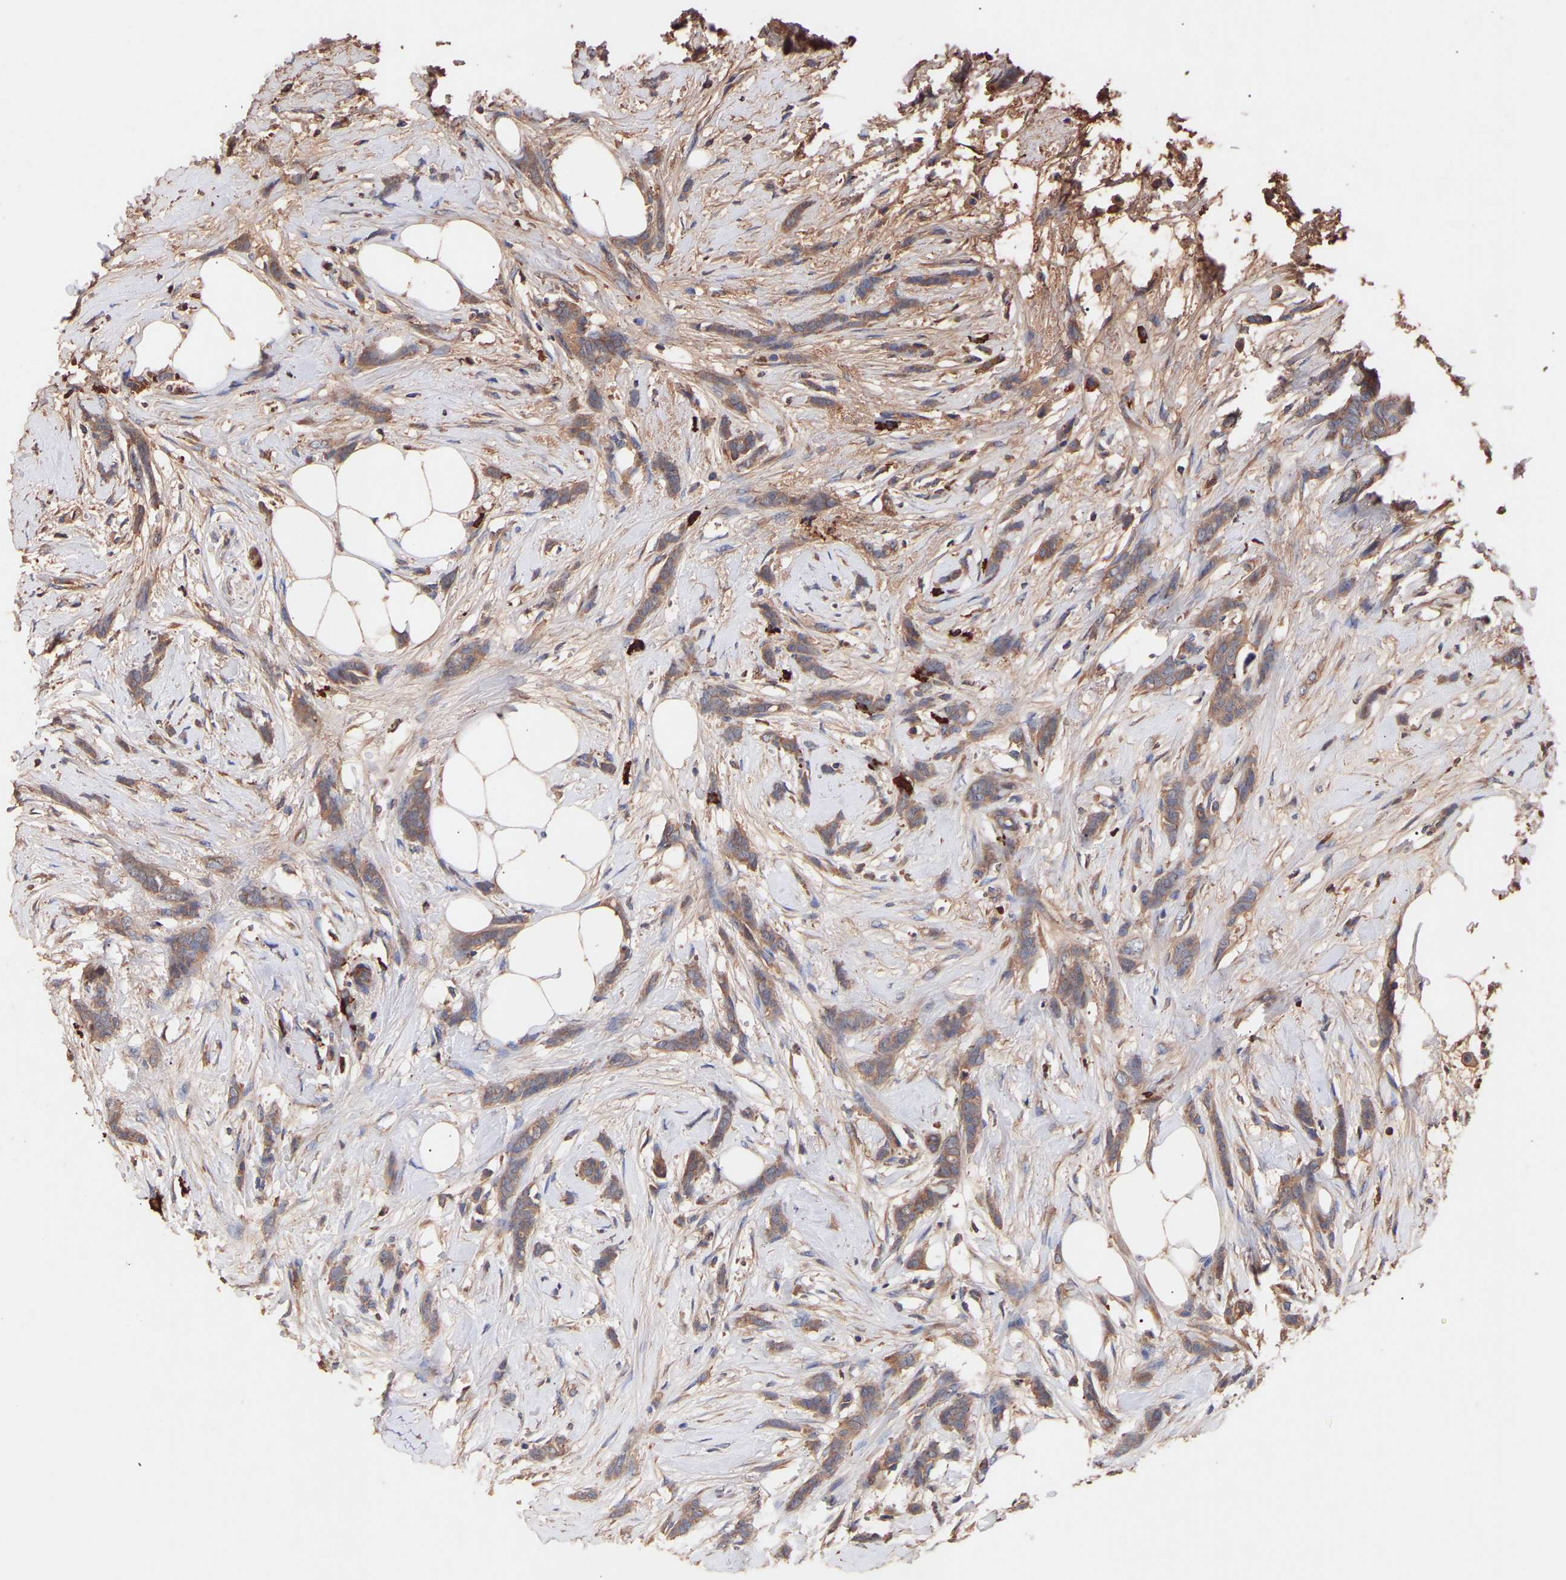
{"staining": {"intensity": "moderate", "quantity": ">75%", "location": "cytoplasmic/membranous"}, "tissue": "breast cancer", "cell_type": "Tumor cells", "image_type": "cancer", "snomed": [{"axis": "morphology", "description": "Lobular carcinoma, in situ"}, {"axis": "morphology", "description": "Lobular carcinoma"}, {"axis": "topography", "description": "Breast"}], "caption": "There is medium levels of moderate cytoplasmic/membranous staining in tumor cells of breast lobular carcinoma, as demonstrated by immunohistochemical staining (brown color).", "gene": "TMEM268", "patient": {"sex": "female", "age": 41}}